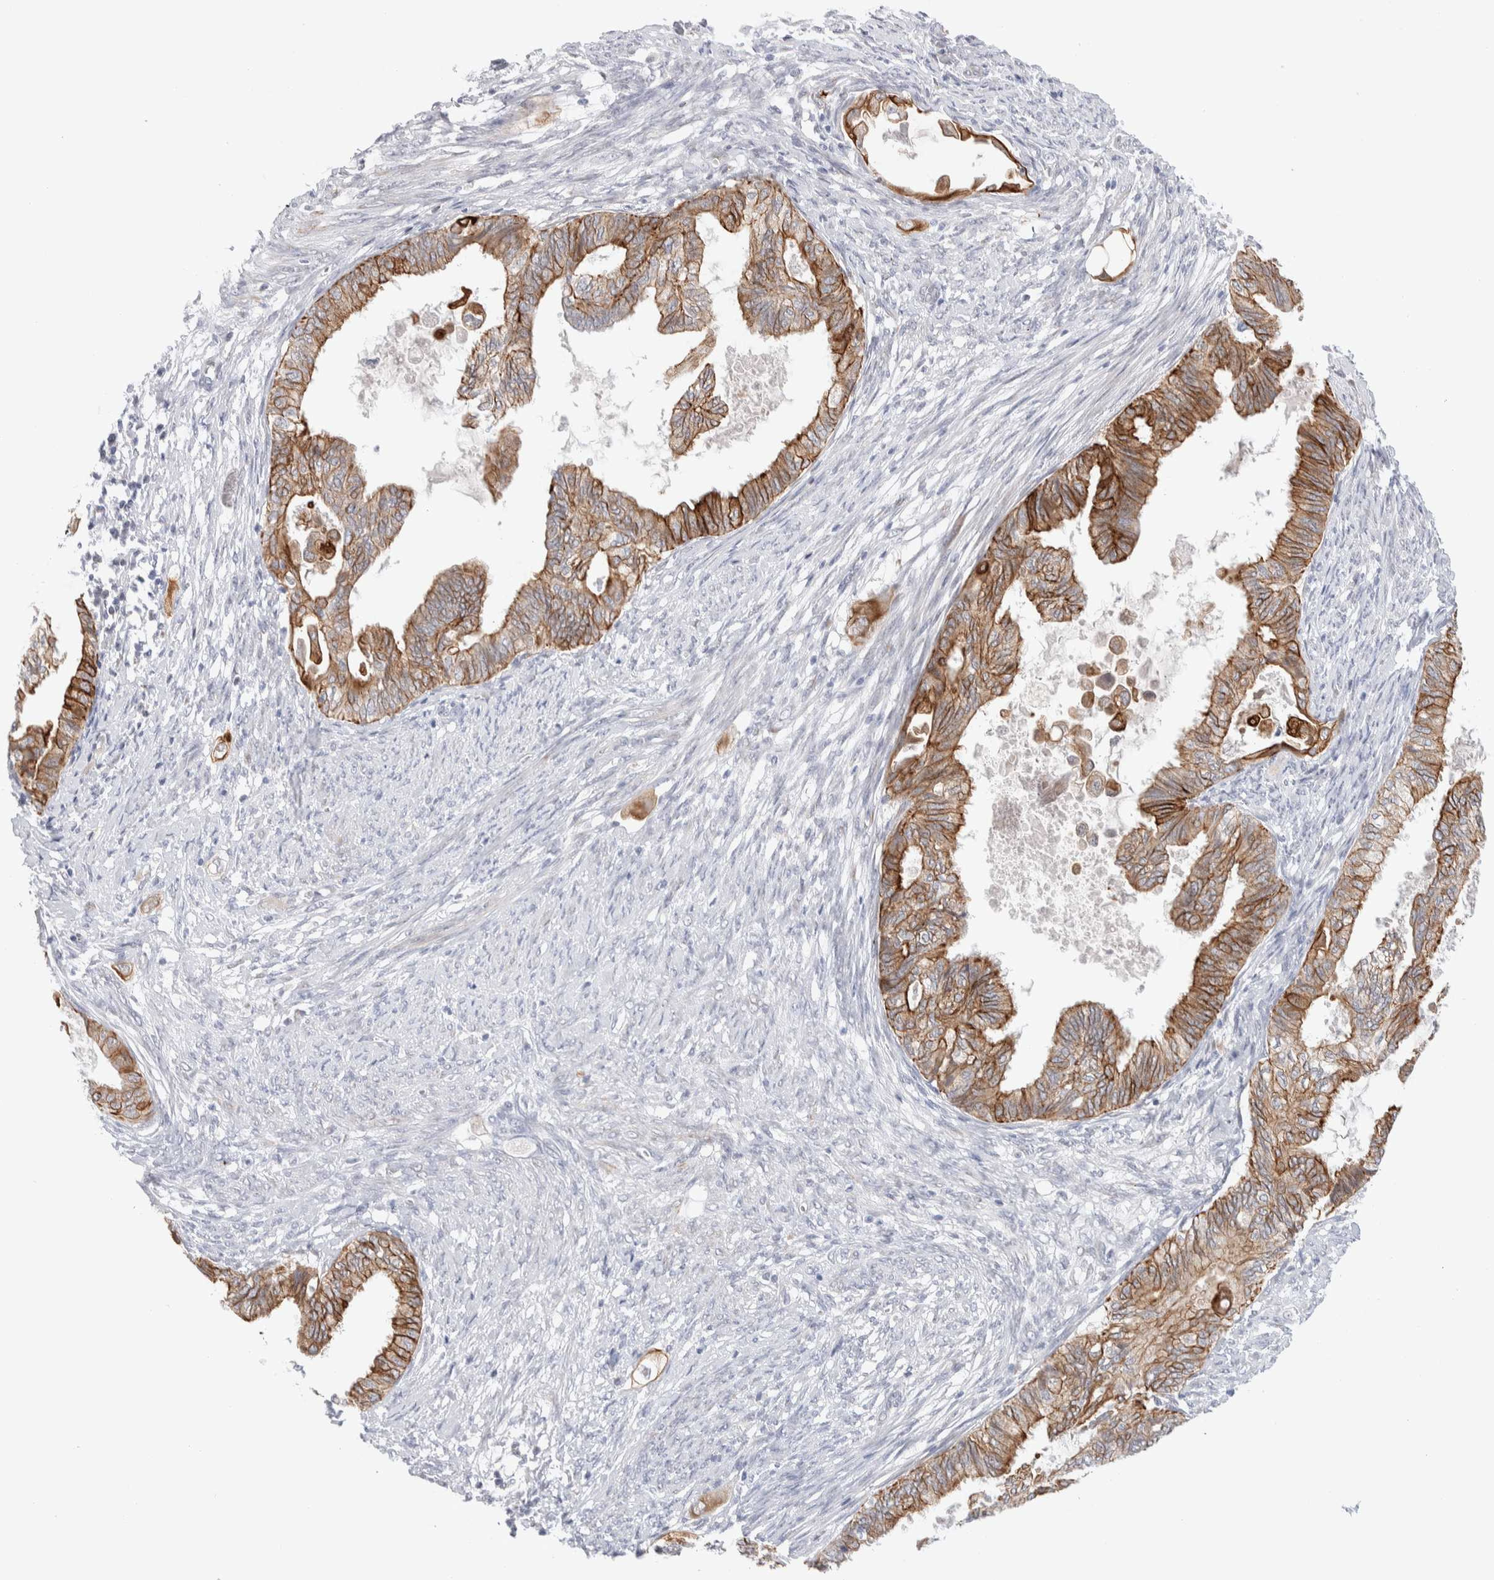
{"staining": {"intensity": "moderate", "quantity": ">75%", "location": "cytoplasmic/membranous"}, "tissue": "cervical cancer", "cell_type": "Tumor cells", "image_type": "cancer", "snomed": [{"axis": "morphology", "description": "Normal tissue, NOS"}, {"axis": "morphology", "description": "Adenocarcinoma, NOS"}, {"axis": "topography", "description": "Cervix"}, {"axis": "topography", "description": "Endometrium"}], "caption": "Human cervical adenocarcinoma stained with a protein marker reveals moderate staining in tumor cells.", "gene": "C1orf112", "patient": {"sex": "female", "age": 86}}